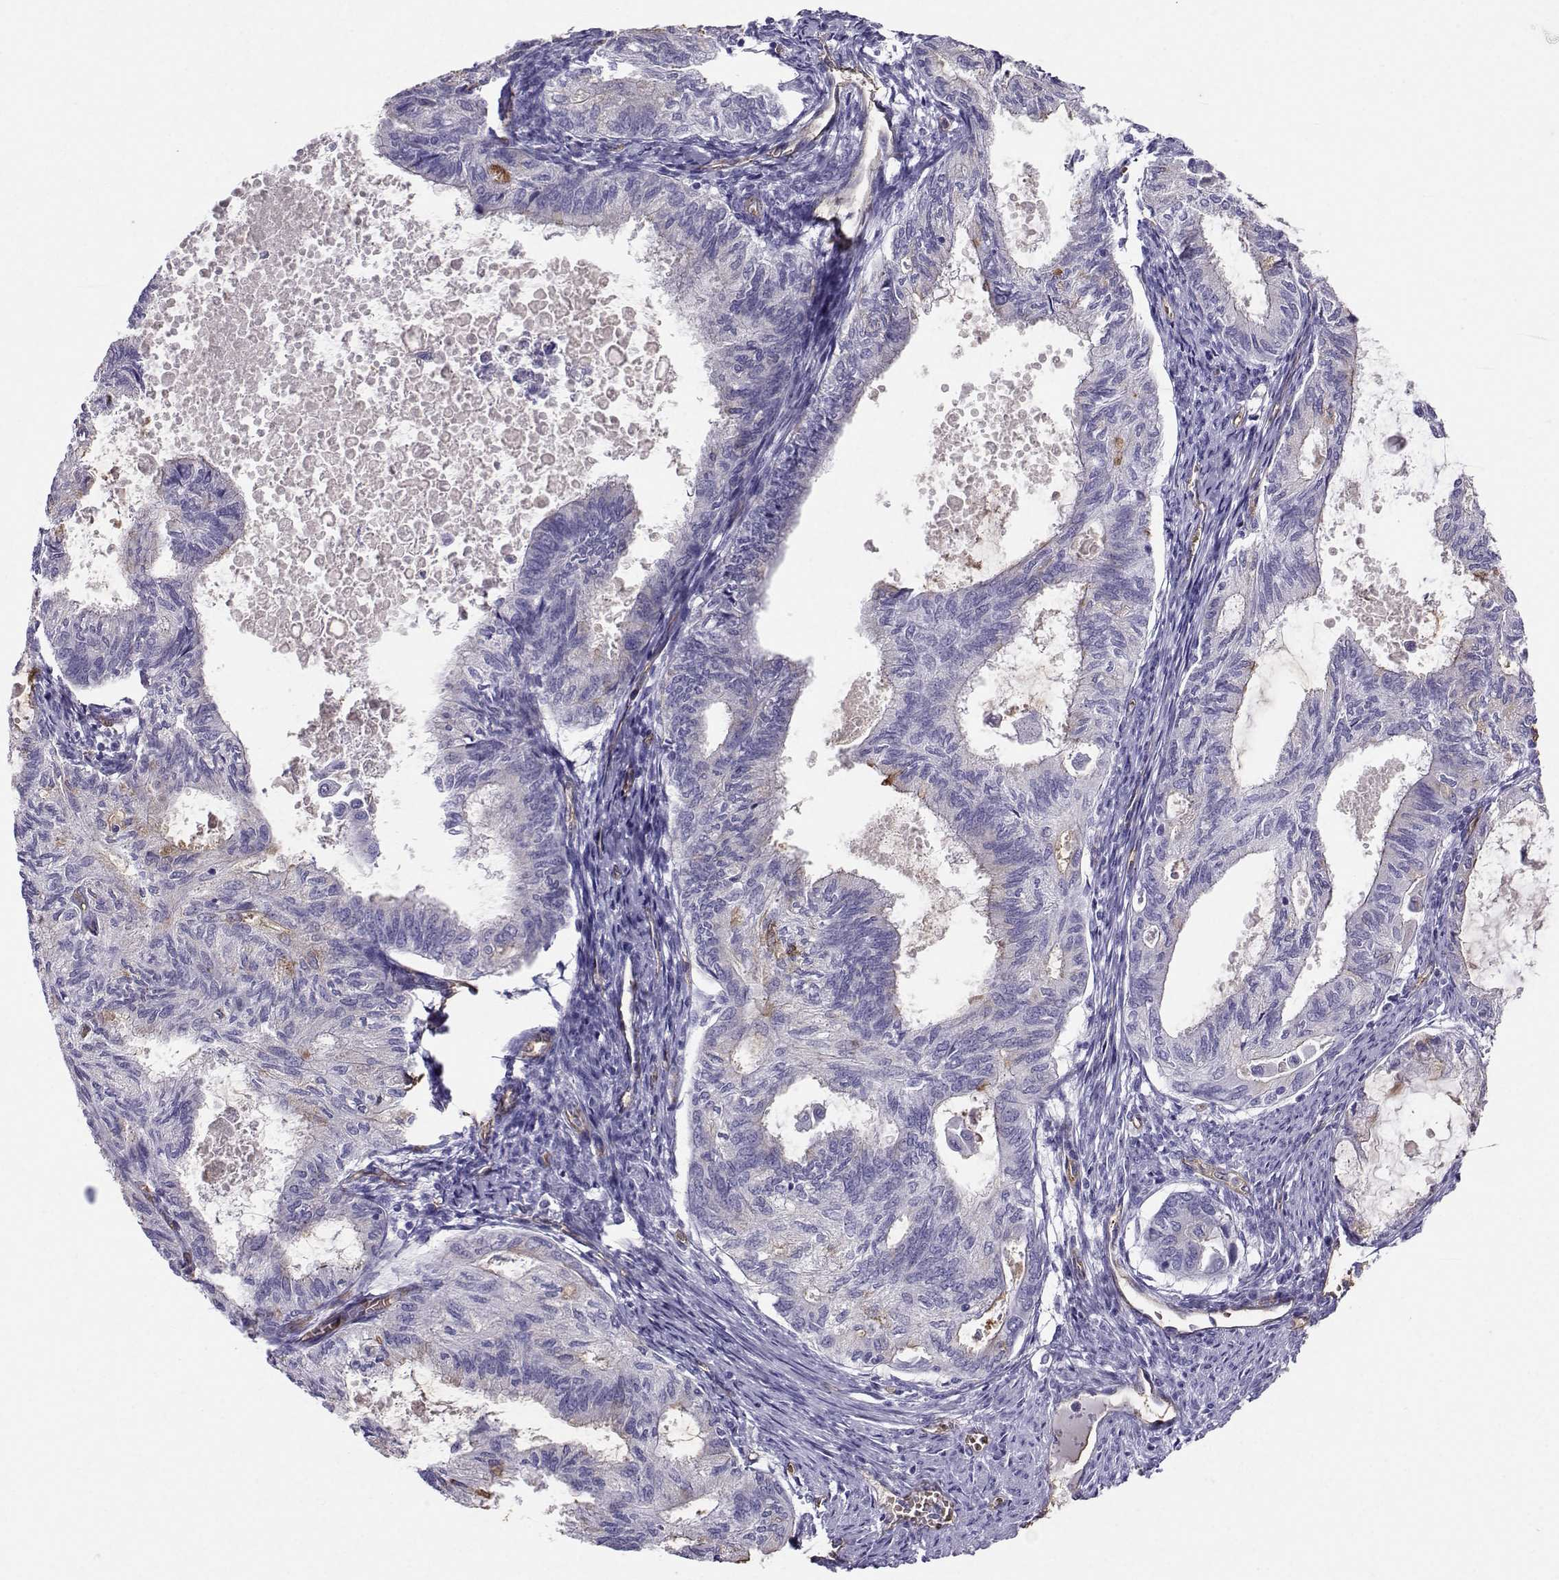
{"staining": {"intensity": "negative", "quantity": "none", "location": "none"}, "tissue": "endometrial cancer", "cell_type": "Tumor cells", "image_type": "cancer", "snomed": [{"axis": "morphology", "description": "Adenocarcinoma, NOS"}, {"axis": "topography", "description": "Endometrium"}], "caption": "High power microscopy micrograph of an immunohistochemistry photomicrograph of endometrial cancer, revealing no significant staining in tumor cells.", "gene": "CLUL1", "patient": {"sex": "female", "age": 86}}